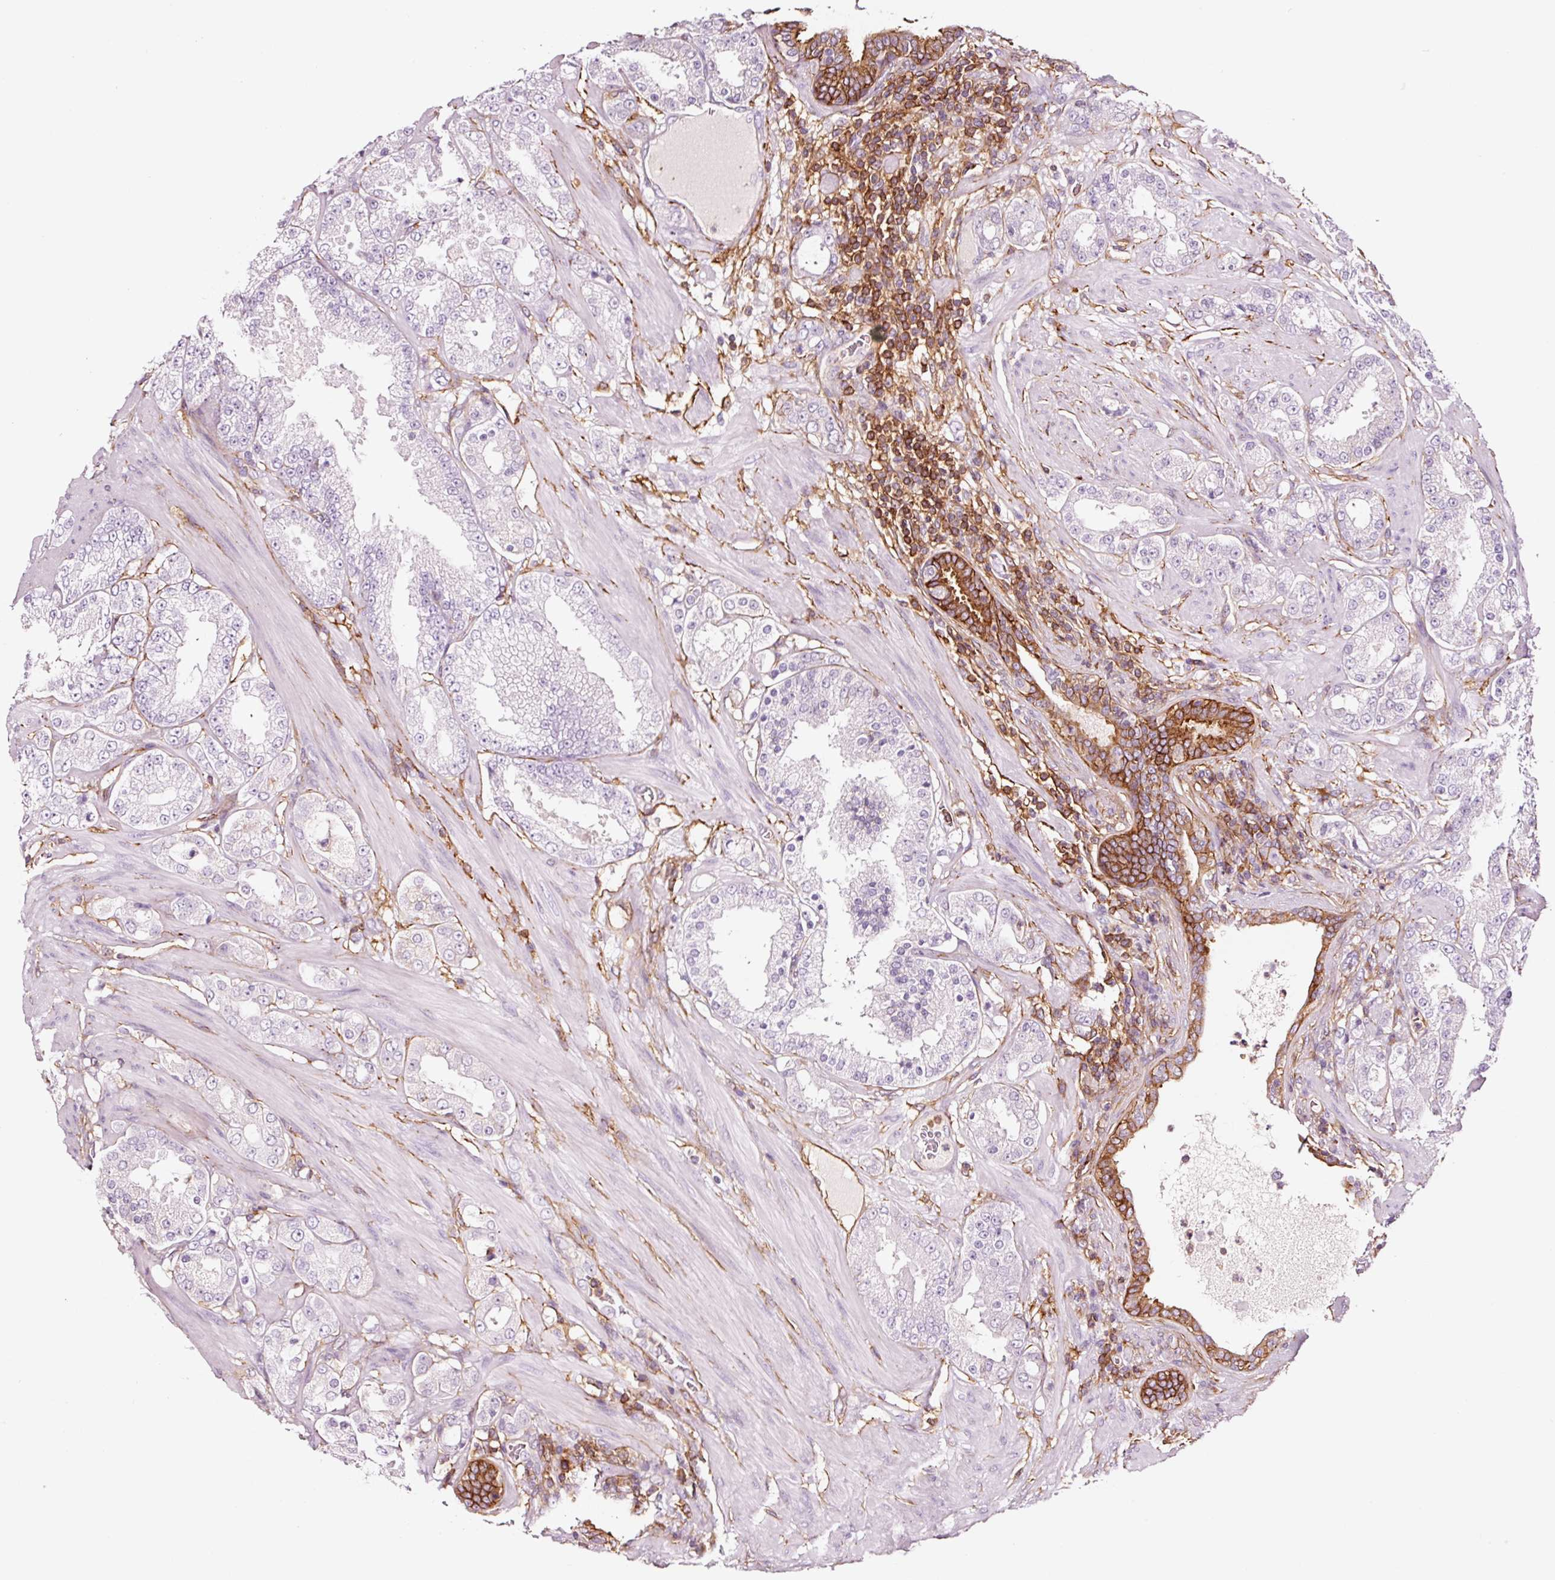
{"staining": {"intensity": "strong", "quantity": "<25%", "location": "cytoplasmic/membranous"}, "tissue": "prostate cancer", "cell_type": "Tumor cells", "image_type": "cancer", "snomed": [{"axis": "morphology", "description": "Adenocarcinoma, High grade"}, {"axis": "topography", "description": "Prostate"}], "caption": "Immunohistochemical staining of high-grade adenocarcinoma (prostate) shows medium levels of strong cytoplasmic/membranous expression in about <25% of tumor cells.", "gene": "ADD3", "patient": {"sex": "male", "age": 68}}